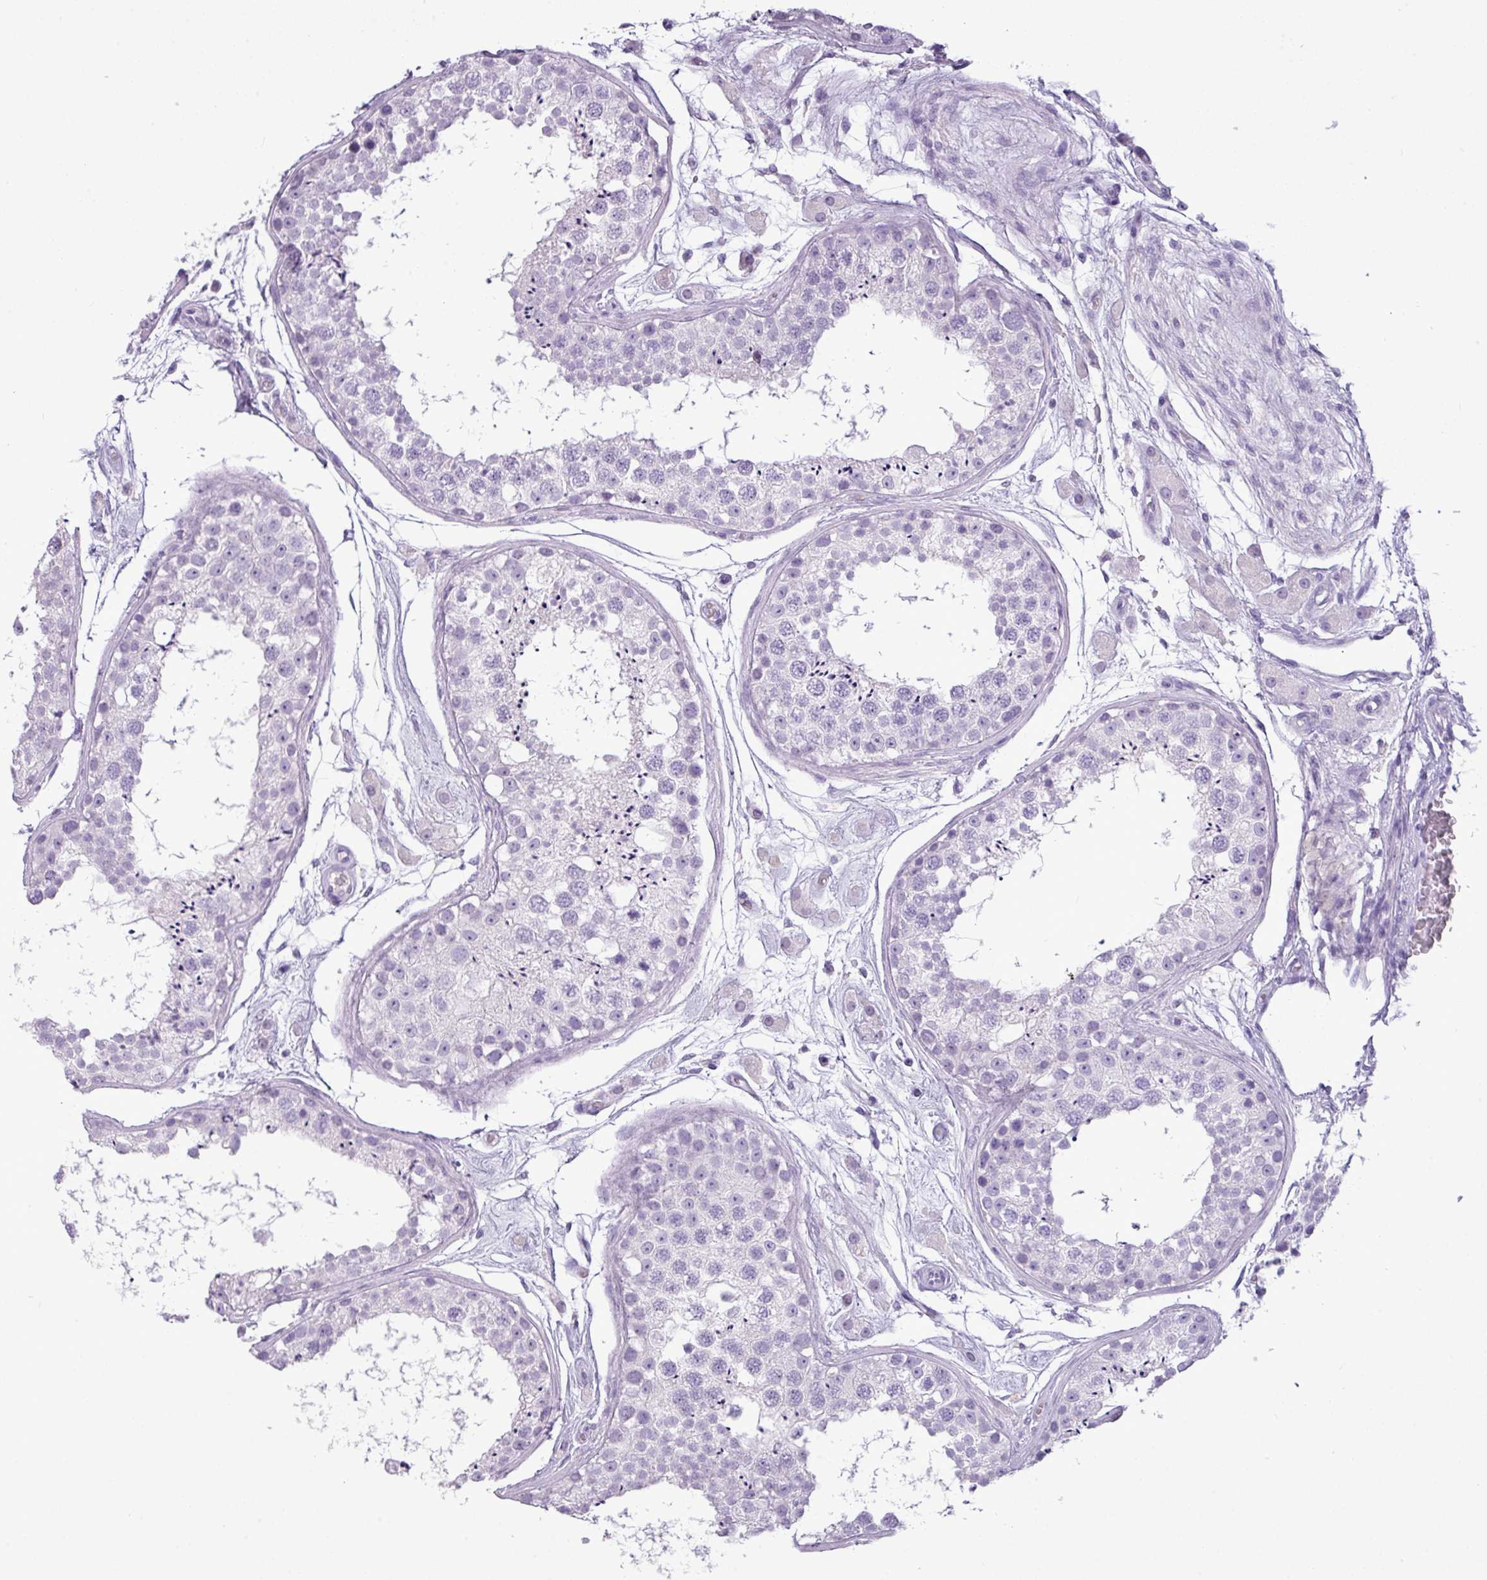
{"staining": {"intensity": "negative", "quantity": "none", "location": "none"}, "tissue": "testis", "cell_type": "Cells in seminiferous ducts", "image_type": "normal", "snomed": [{"axis": "morphology", "description": "Normal tissue, NOS"}, {"axis": "topography", "description": "Testis"}], "caption": "Immunohistochemistry (IHC) of unremarkable testis displays no positivity in cells in seminiferous ducts.", "gene": "TMEM91", "patient": {"sex": "male", "age": 25}}